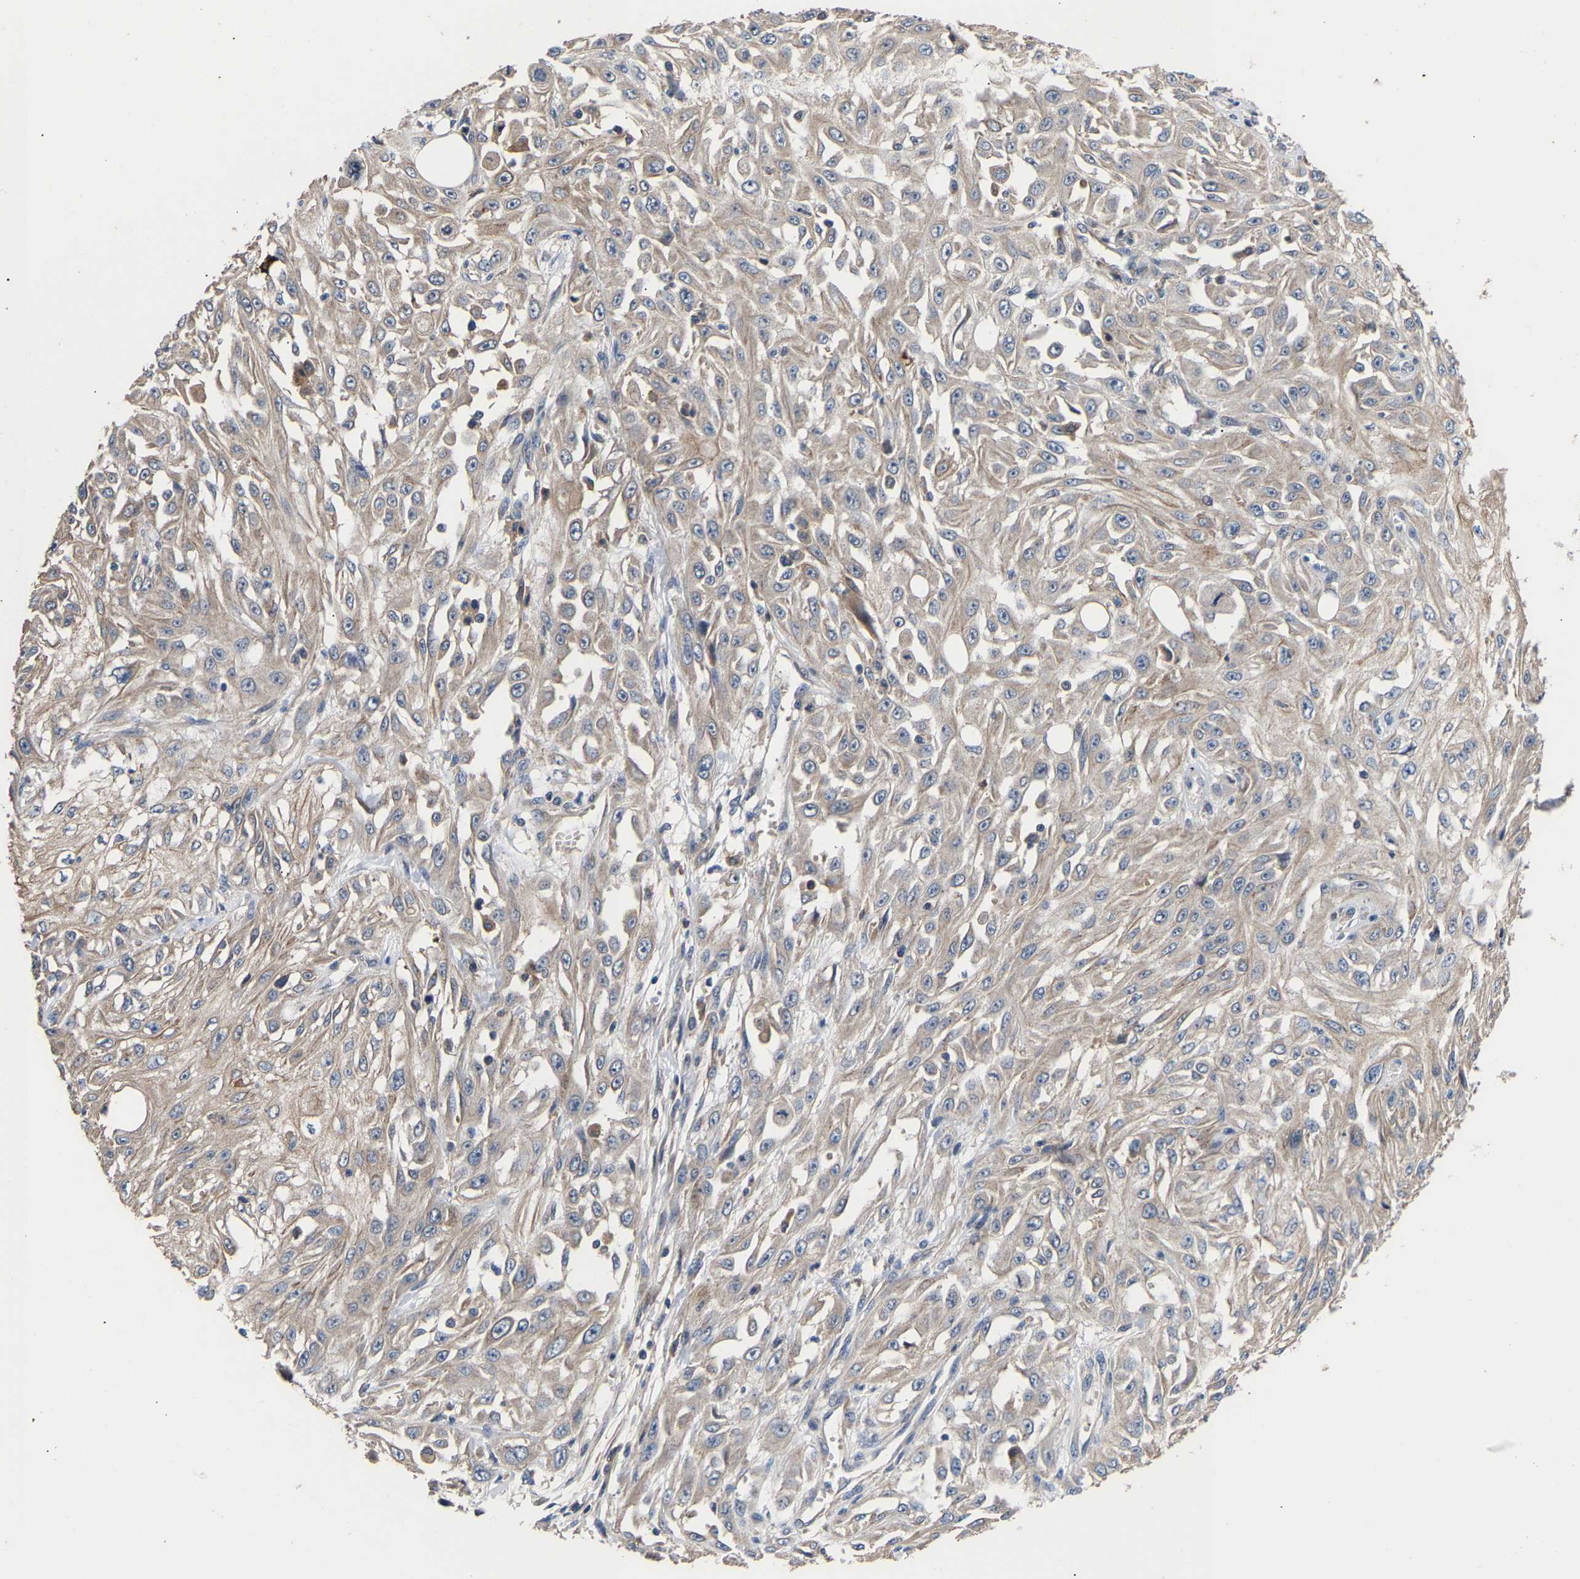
{"staining": {"intensity": "weak", "quantity": "25%-75%", "location": "cytoplasmic/membranous"}, "tissue": "skin cancer", "cell_type": "Tumor cells", "image_type": "cancer", "snomed": [{"axis": "morphology", "description": "Squamous cell carcinoma, NOS"}, {"axis": "morphology", "description": "Squamous cell carcinoma, metastatic, NOS"}, {"axis": "topography", "description": "Skin"}, {"axis": "topography", "description": "Lymph node"}], "caption": "IHC of human skin squamous cell carcinoma displays low levels of weak cytoplasmic/membranous expression in about 25%-75% of tumor cells.", "gene": "KASH5", "patient": {"sex": "male", "age": 75}}